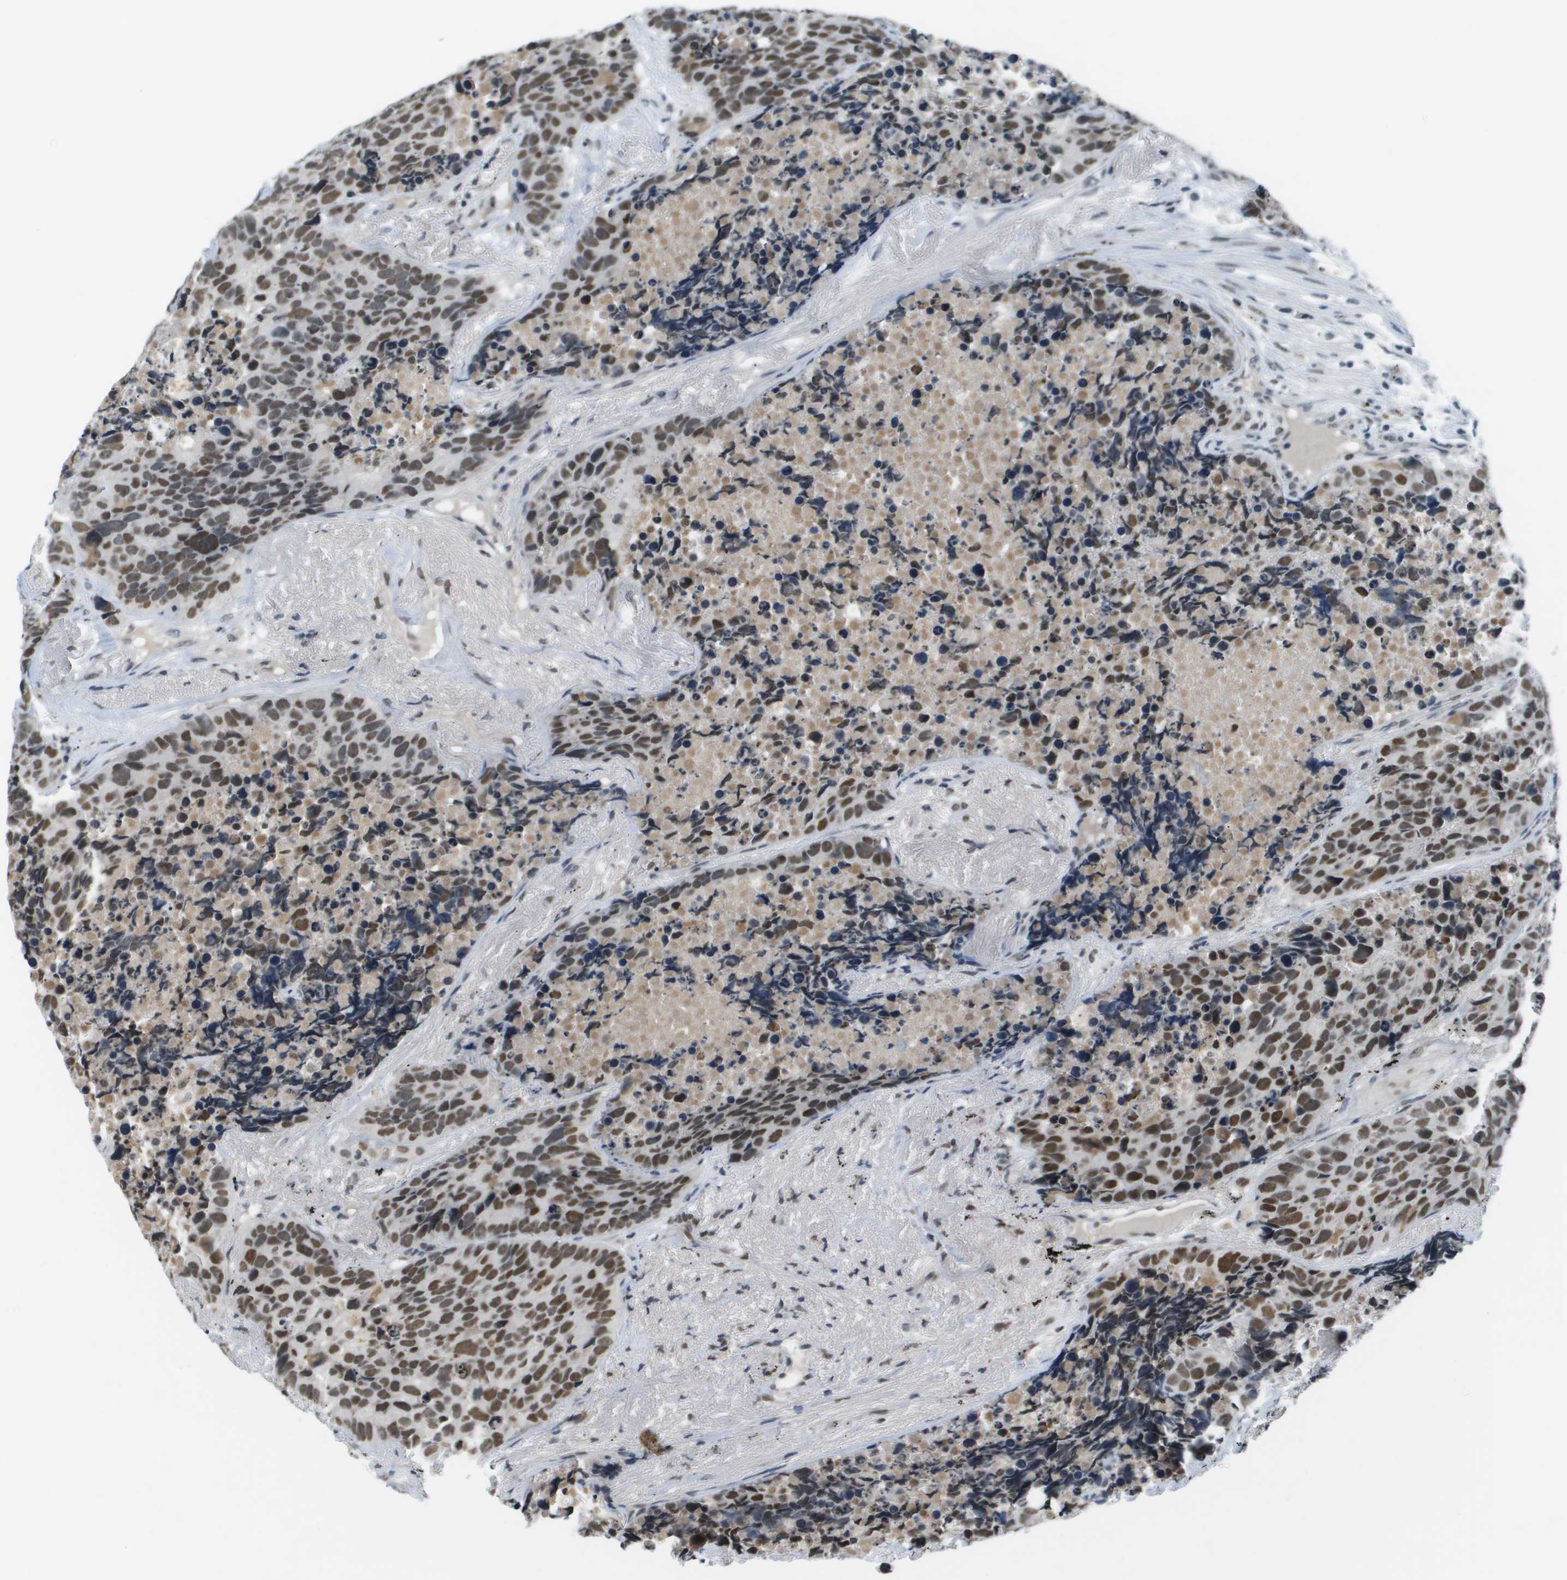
{"staining": {"intensity": "strong", "quantity": ">75%", "location": "nuclear"}, "tissue": "carcinoid", "cell_type": "Tumor cells", "image_type": "cancer", "snomed": [{"axis": "morphology", "description": "Carcinoid, malignant, NOS"}, {"axis": "topography", "description": "Lung"}], "caption": "Protein staining by immunohistochemistry exhibits strong nuclear staining in about >75% of tumor cells in carcinoid.", "gene": "CBX5", "patient": {"sex": "male", "age": 60}}